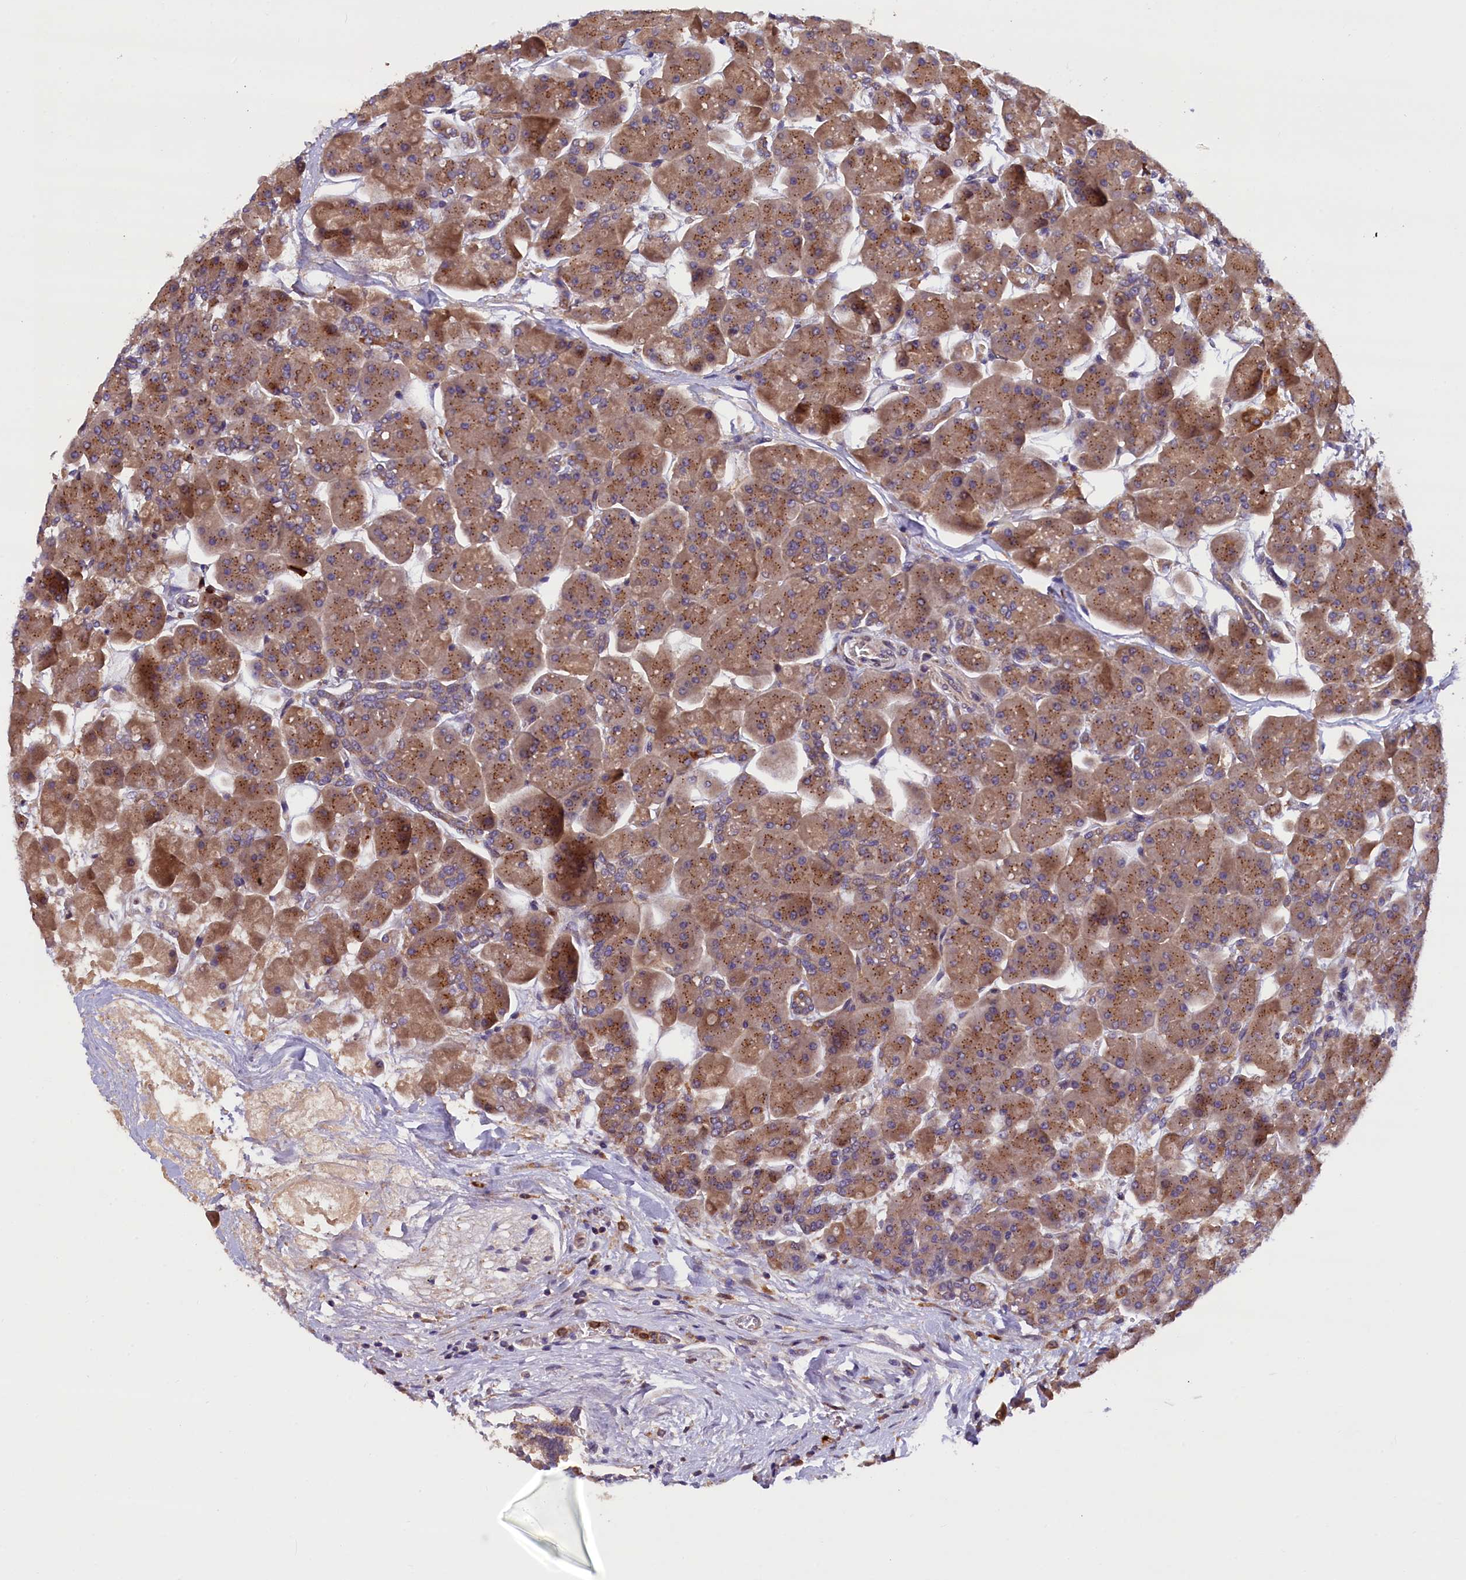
{"staining": {"intensity": "moderate", "quantity": ">75%", "location": "cytoplasmic/membranous"}, "tissue": "pancreas", "cell_type": "Exocrine glandular cells", "image_type": "normal", "snomed": [{"axis": "morphology", "description": "Normal tissue, NOS"}, {"axis": "topography", "description": "Pancreas"}], "caption": "Protein analysis of unremarkable pancreas reveals moderate cytoplasmic/membranous staining in about >75% of exocrine glandular cells. (Brightfield microscopy of DAB IHC at high magnification).", "gene": "NAIP", "patient": {"sex": "male", "age": 66}}